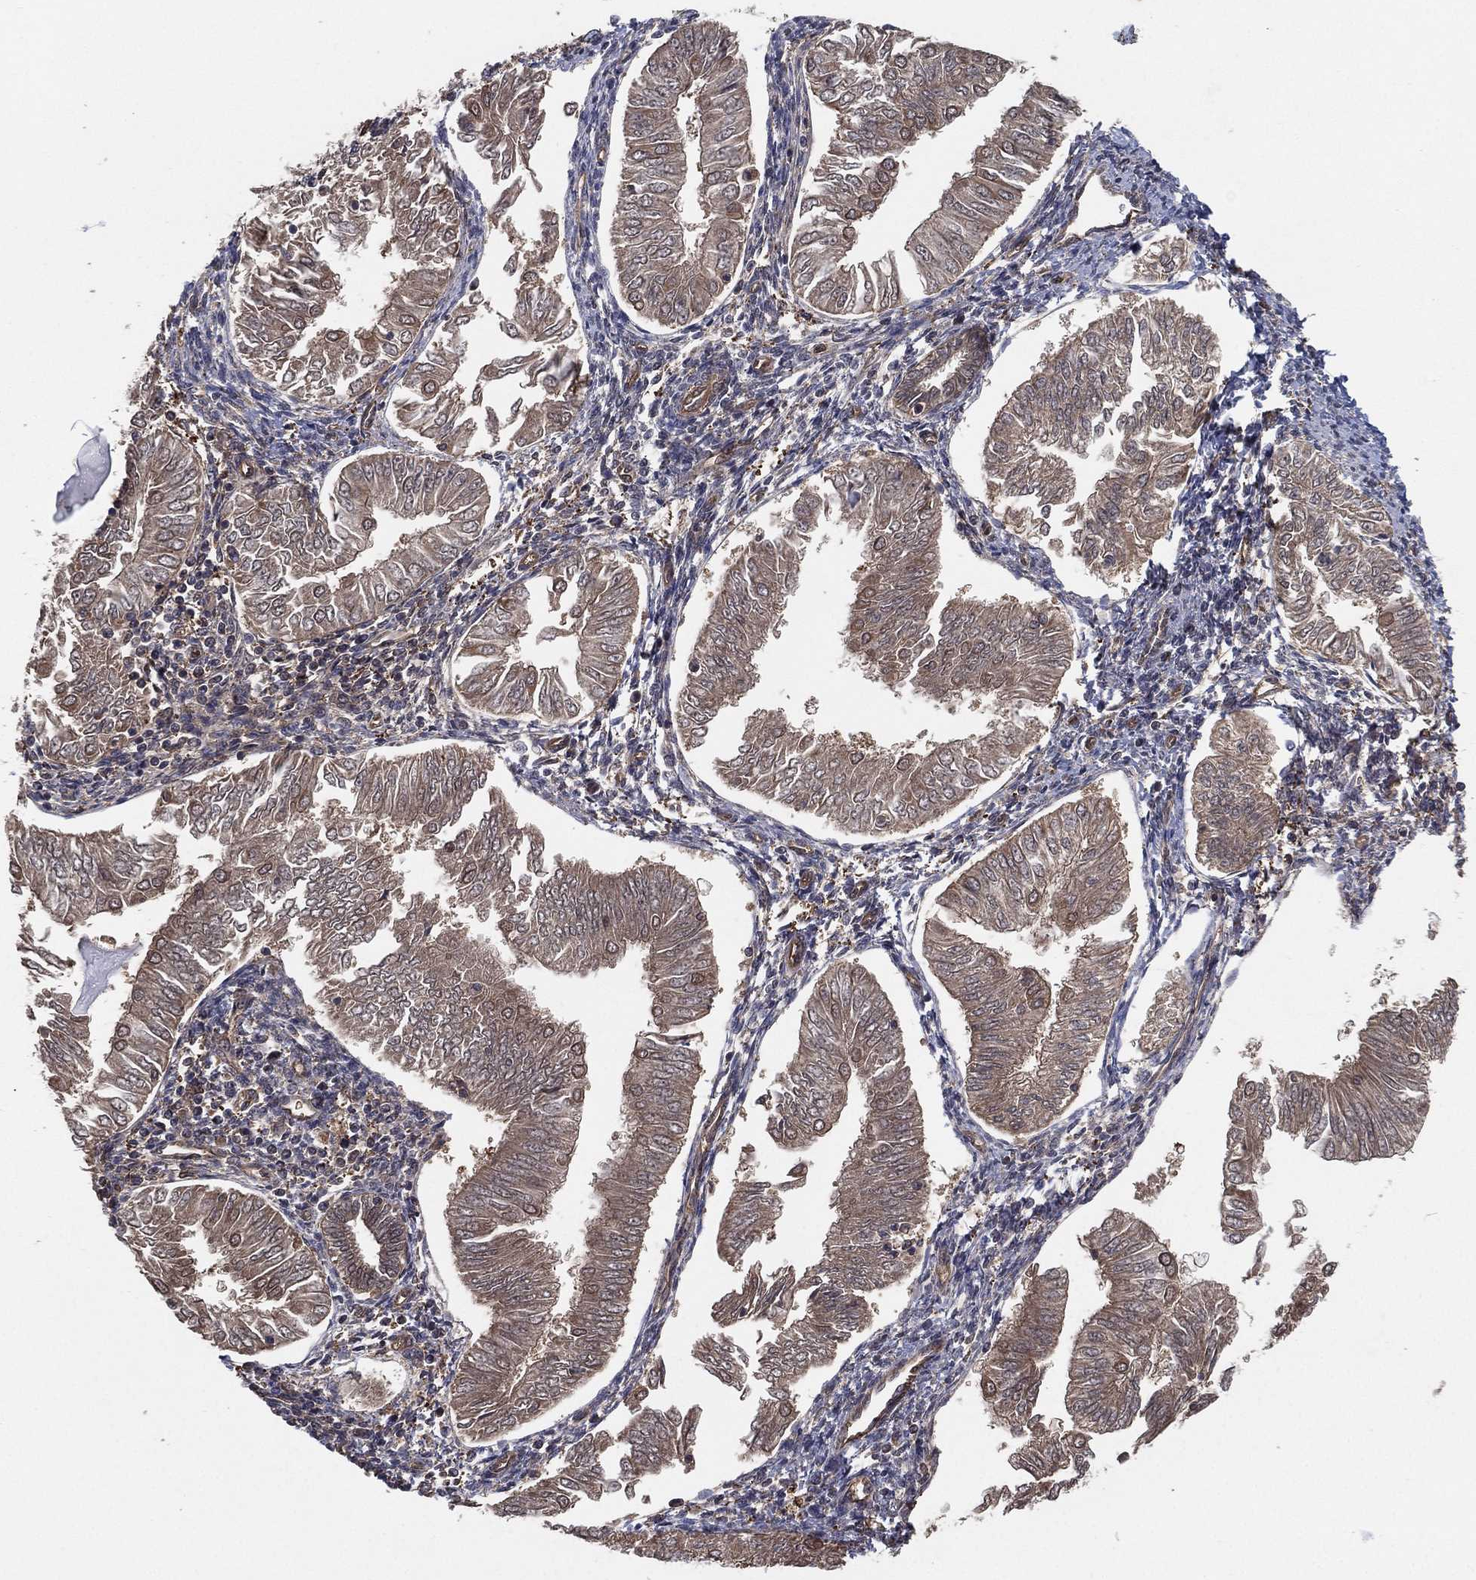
{"staining": {"intensity": "moderate", "quantity": "25%-75%", "location": "cytoplasmic/membranous"}, "tissue": "endometrial cancer", "cell_type": "Tumor cells", "image_type": "cancer", "snomed": [{"axis": "morphology", "description": "Adenocarcinoma, NOS"}, {"axis": "topography", "description": "Endometrium"}], "caption": "Protein expression by immunohistochemistry displays moderate cytoplasmic/membranous expression in about 25%-75% of tumor cells in adenocarcinoma (endometrial). Using DAB (3,3'-diaminobenzidine) (brown) and hematoxylin (blue) stains, captured at high magnification using brightfield microscopy.", "gene": "PSMG4", "patient": {"sex": "female", "age": 53}}